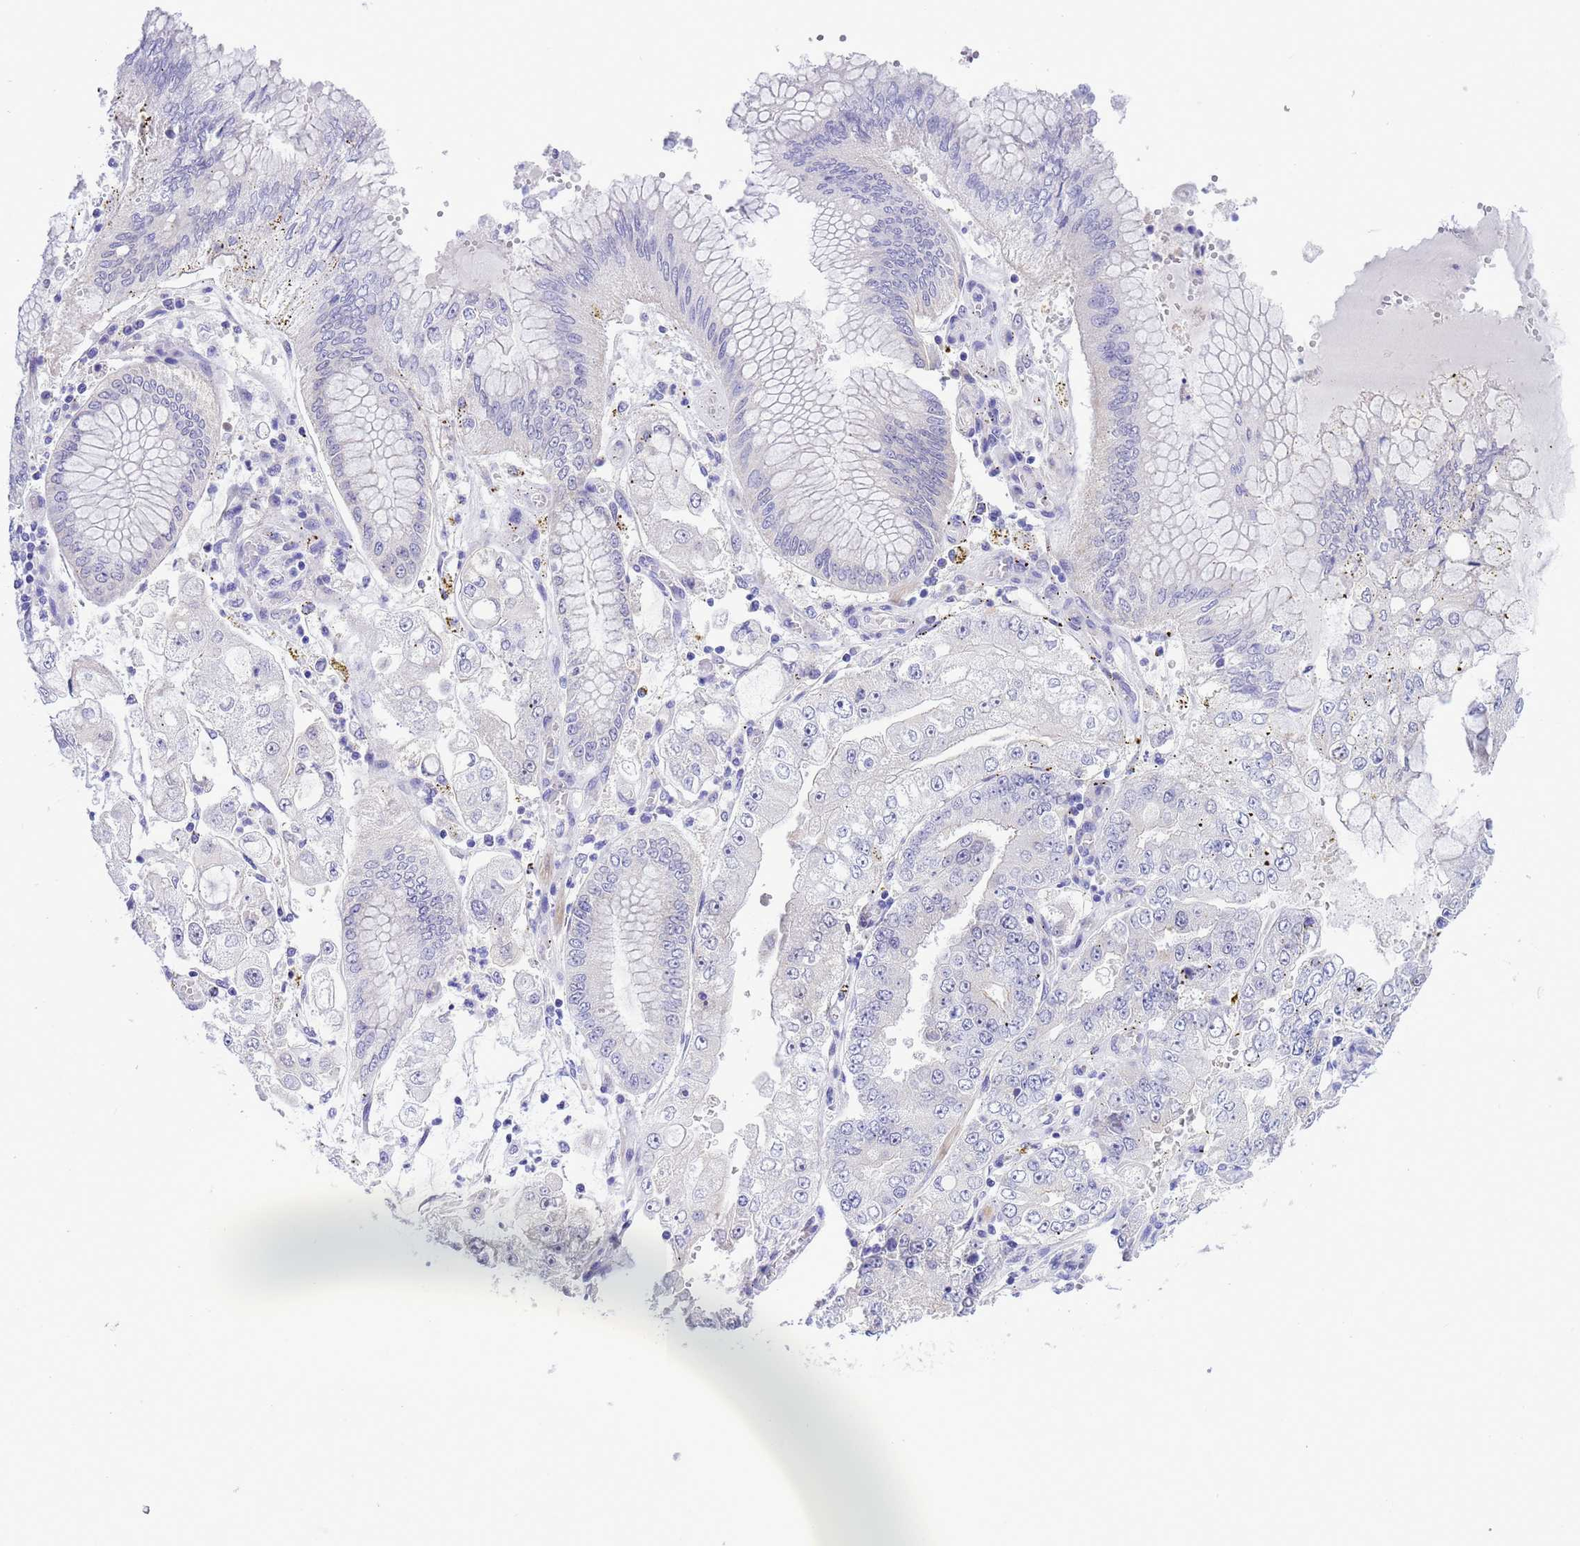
{"staining": {"intensity": "negative", "quantity": "none", "location": "none"}, "tissue": "stomach cancer", "cell_type": "Tumor cells", "image_type": "cancer", "snomed": [{"axis": "morphology", "description": "Adenocarcinoma, NOS"}, {"axis": "topography", "description": "Stomach"}], "caption": "DAB immunohistochemical staining of human stomach adenocarcinoma displays no significant expression in tumor cells.", "gene": "ZNF461", "patient": {"sex": "male", "age": 76}}